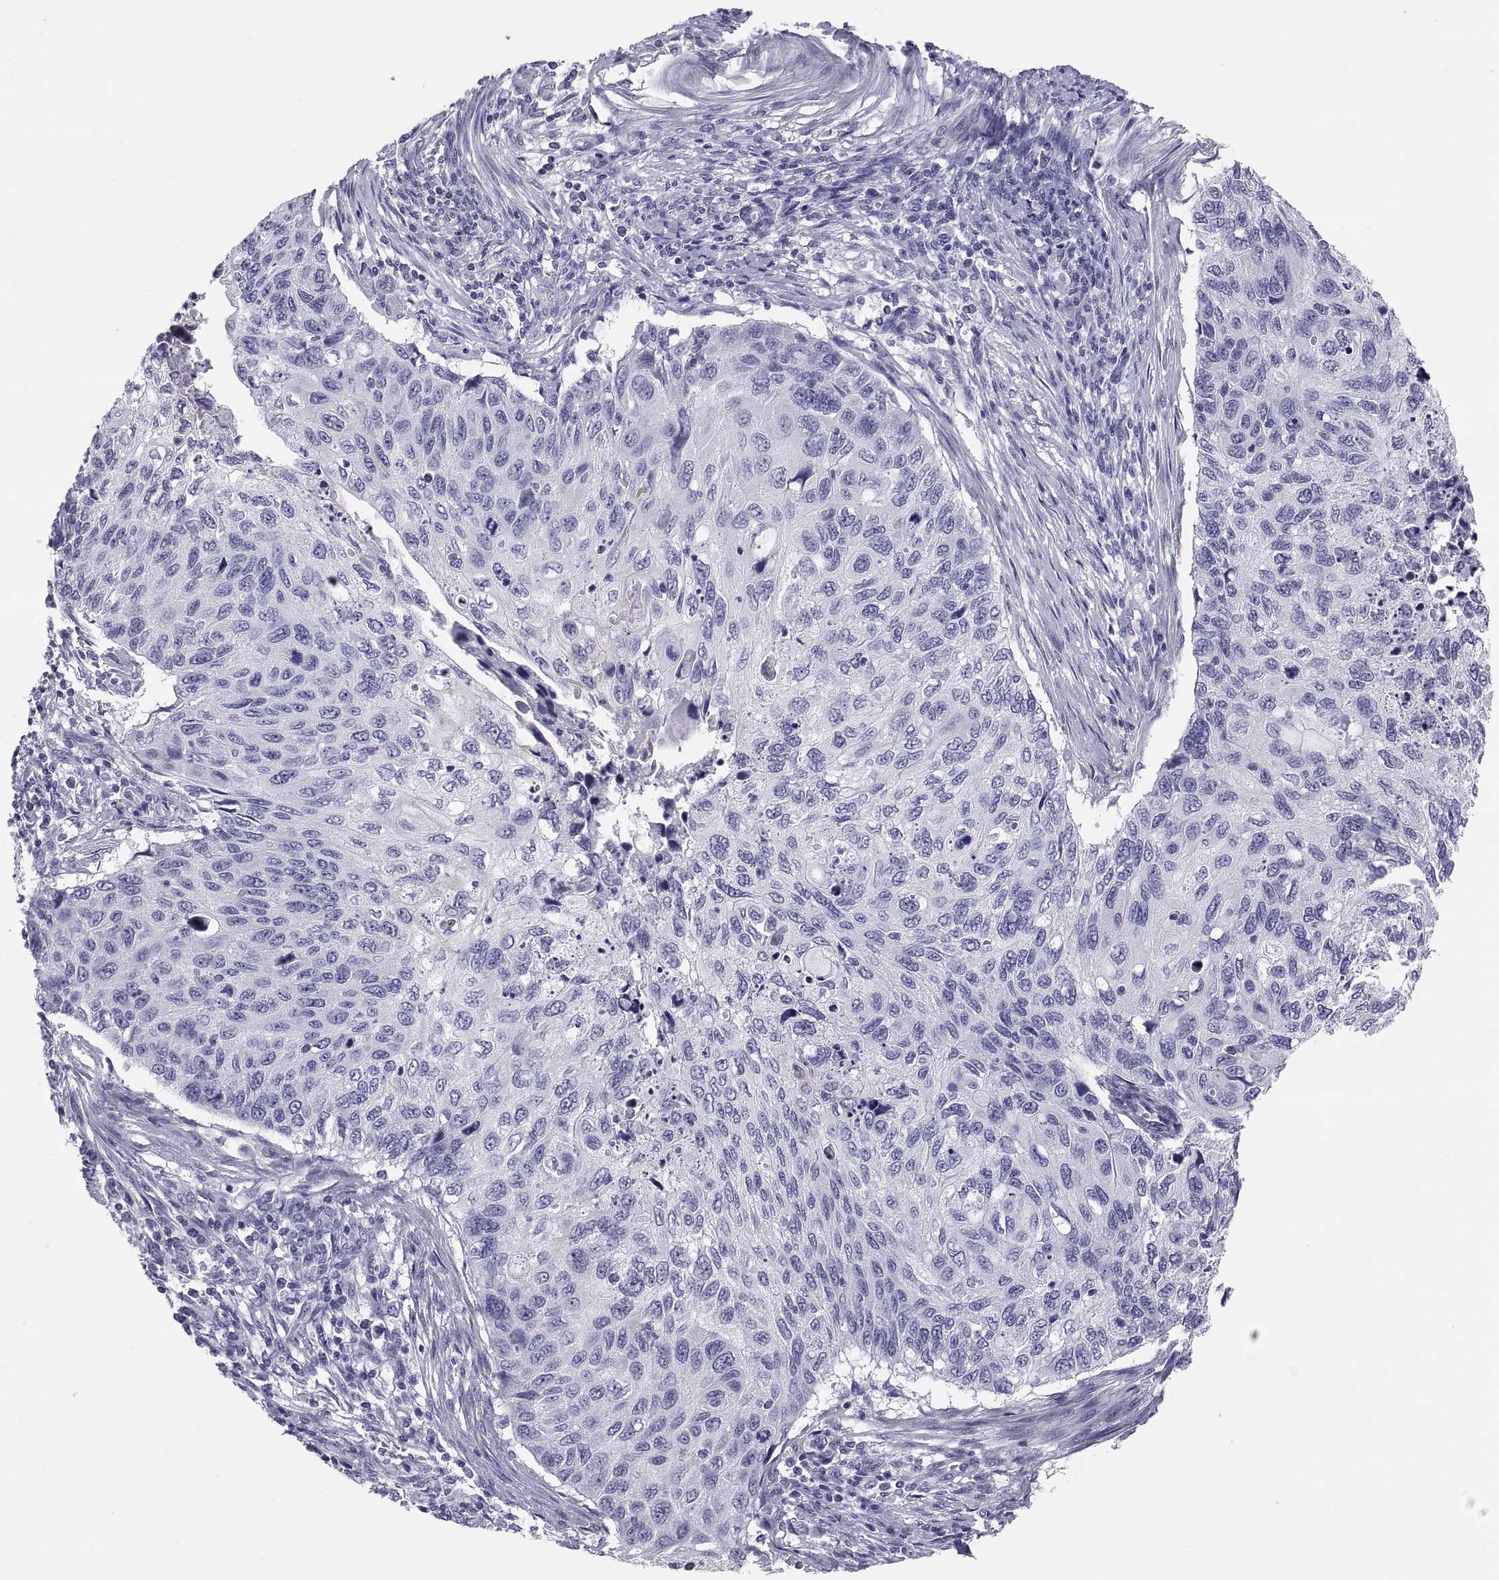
{"staining": {"intensity": "negative", "quantity": "none", "location": "none"}, "tissue": "cervical cancer", "cell_type": "Tumor cells", "image_type": "cancer", "snomed": [{"axis": "morphology", "description": "Squamous cell carcinoma, NOS"}, {"axis": "topography", "description": "Cervix"}], "caption": "Immunohistochemistry (IHC) of human squamous cell carcinoma (cervical) exhibits no positivity in tumor cells.", "gene": "FAM170A", "patient": {"sex": "female", "age": 70}}